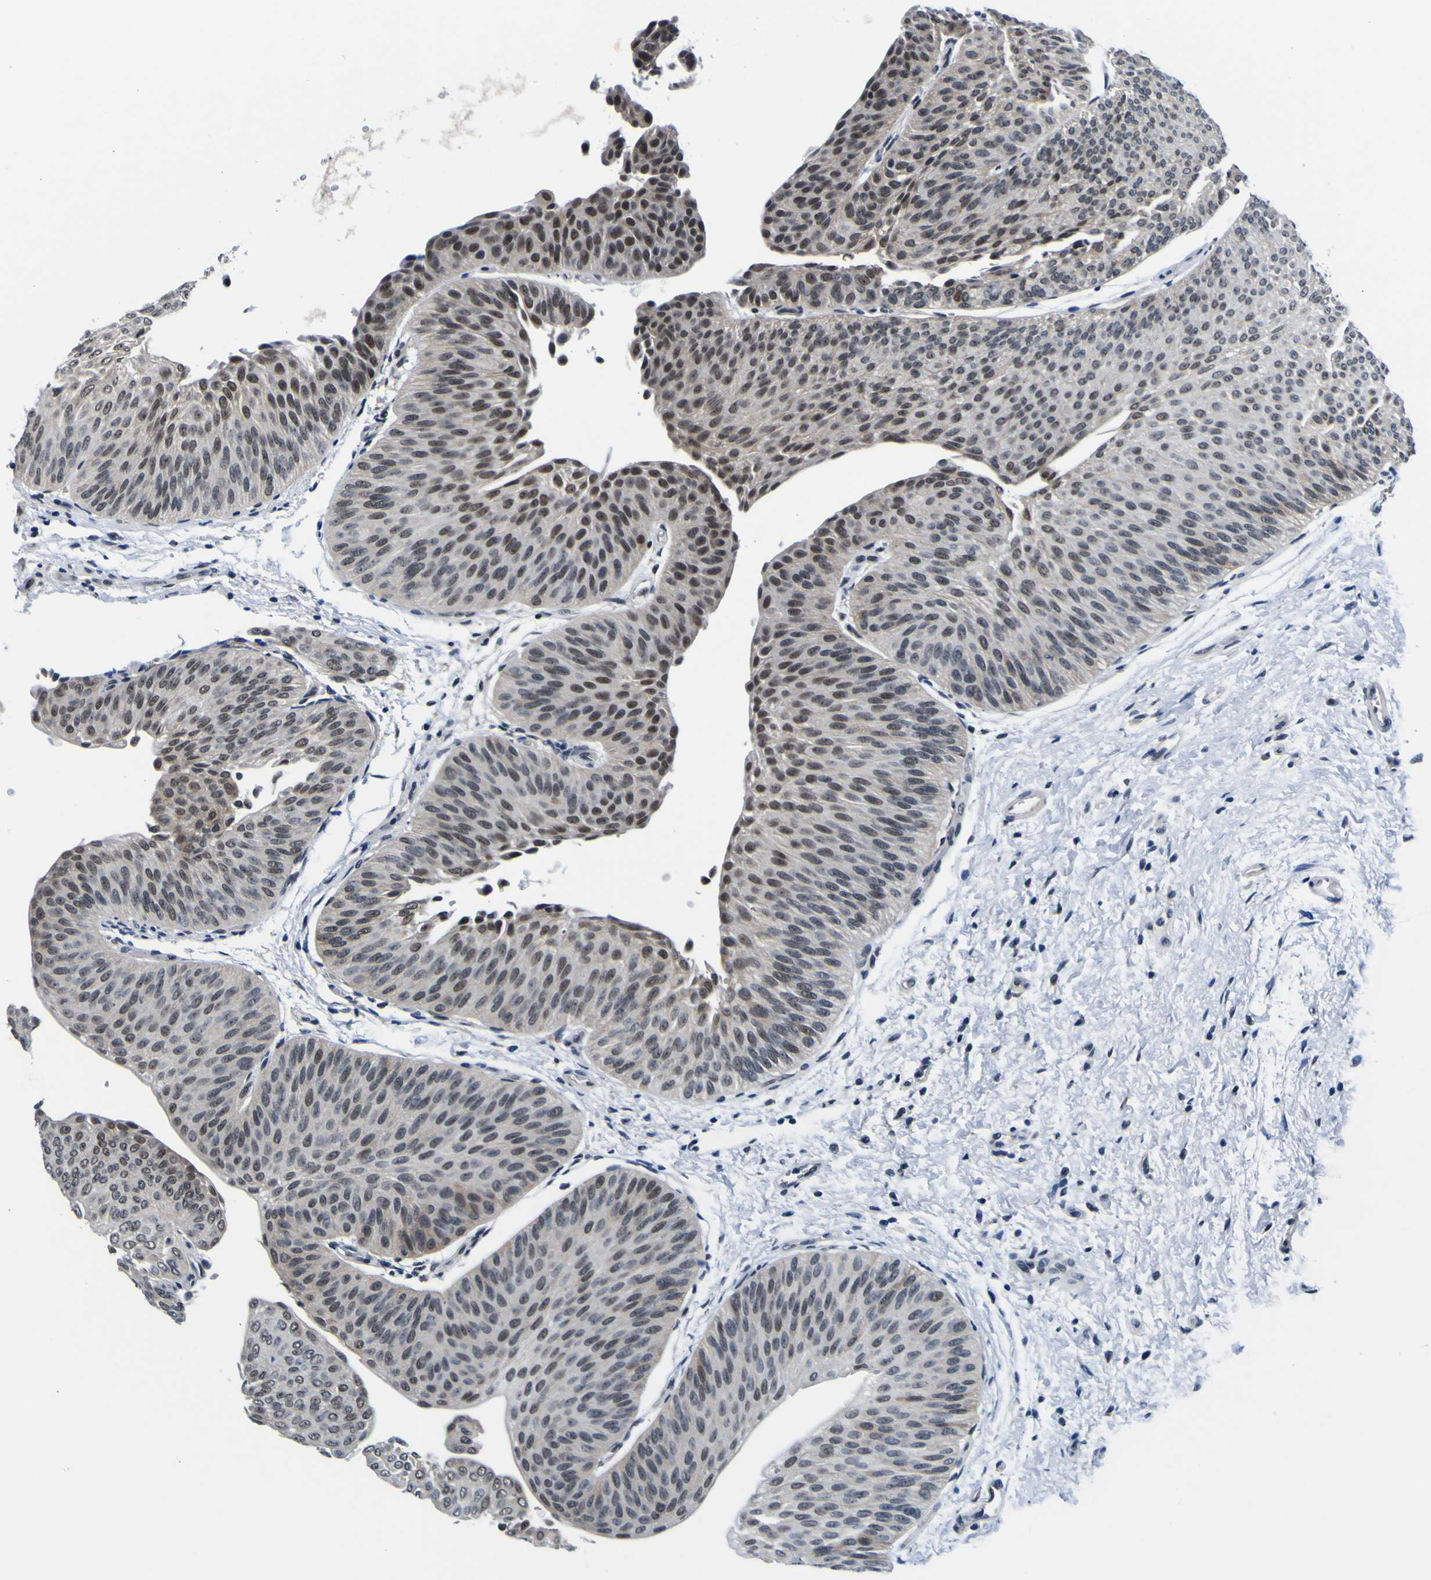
{"staining": {"intensity": "moderate", "quantity": "<25%", "location": "nuclear"}, "tissue": "urothelial cancer", "cell_type": "Tumor cells", "image_type": "cancer", "snomed": [{"axis": "morphology", "description": "Urothelial carcinoma, Low grade"}, {"axis": "topography", "description": "Urinary bladder"}], "caption": "High-magnification brightfield microscopy of urothelial carcinoma (low-grade) stained with DAB (brown) and counterstained with hematoxylin (blue). tumor cells exhibit moderate nuclear positivity is seen in about<25% of cells.", "gene": "CUL4B", "patient": {"sex": "female", "age": 60}}